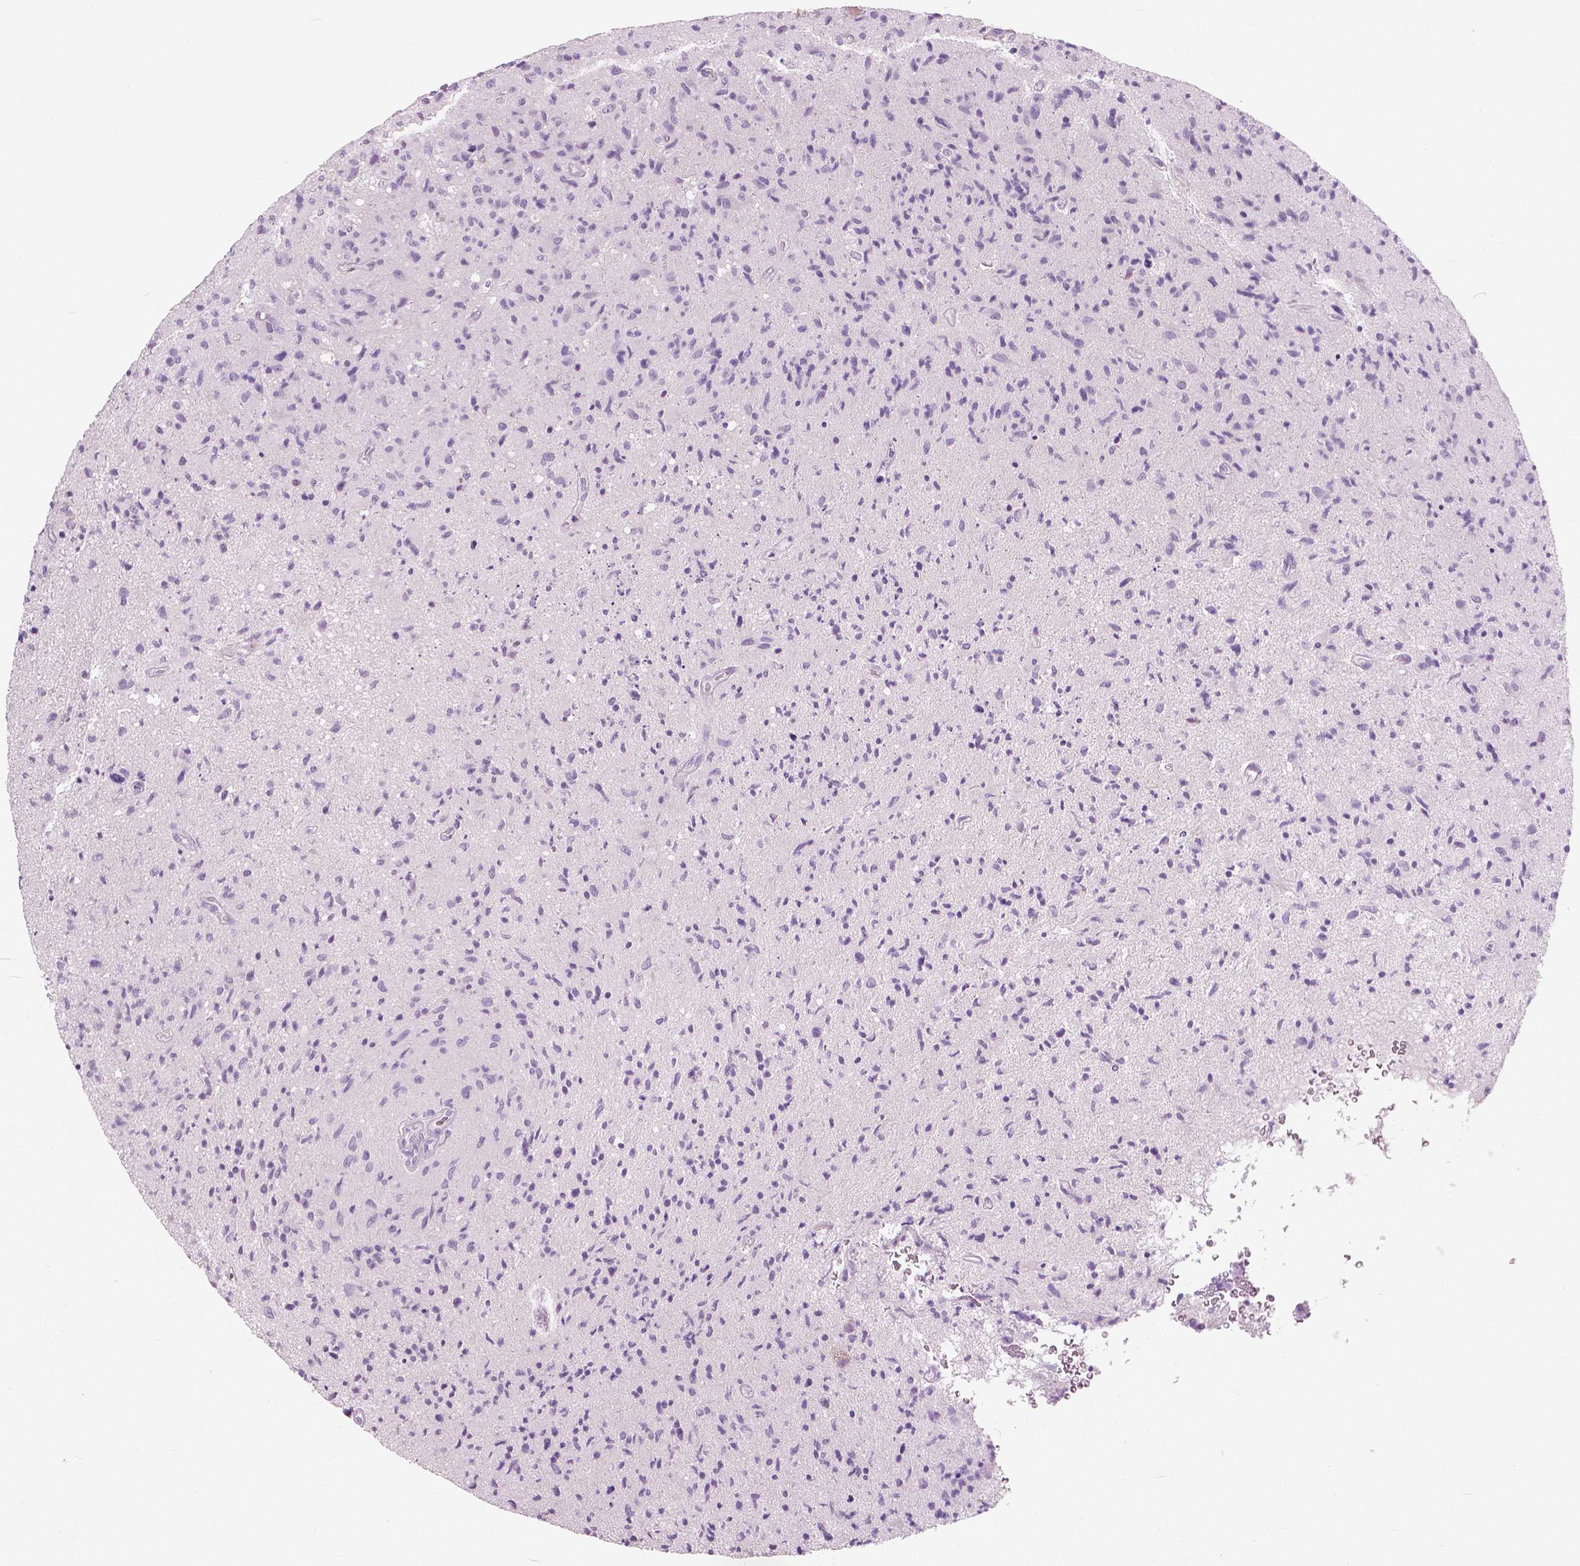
{"staining": {"intensity": "negative", "quantity": "none", "location": "none"}, "tissue": "glioma", "cell_type": "Tumor cells", "image_type": "cancer", "snomed": [{"axis": "morphology", "description": "Glioma, malignant, High grade"}, {"axis": "topography", "description": "Brain"}], "caption": "Tumor cells are negative for protein expression in human glioma.", "gene": "GALM", "patient": {"sex": "male", "age": 54}}